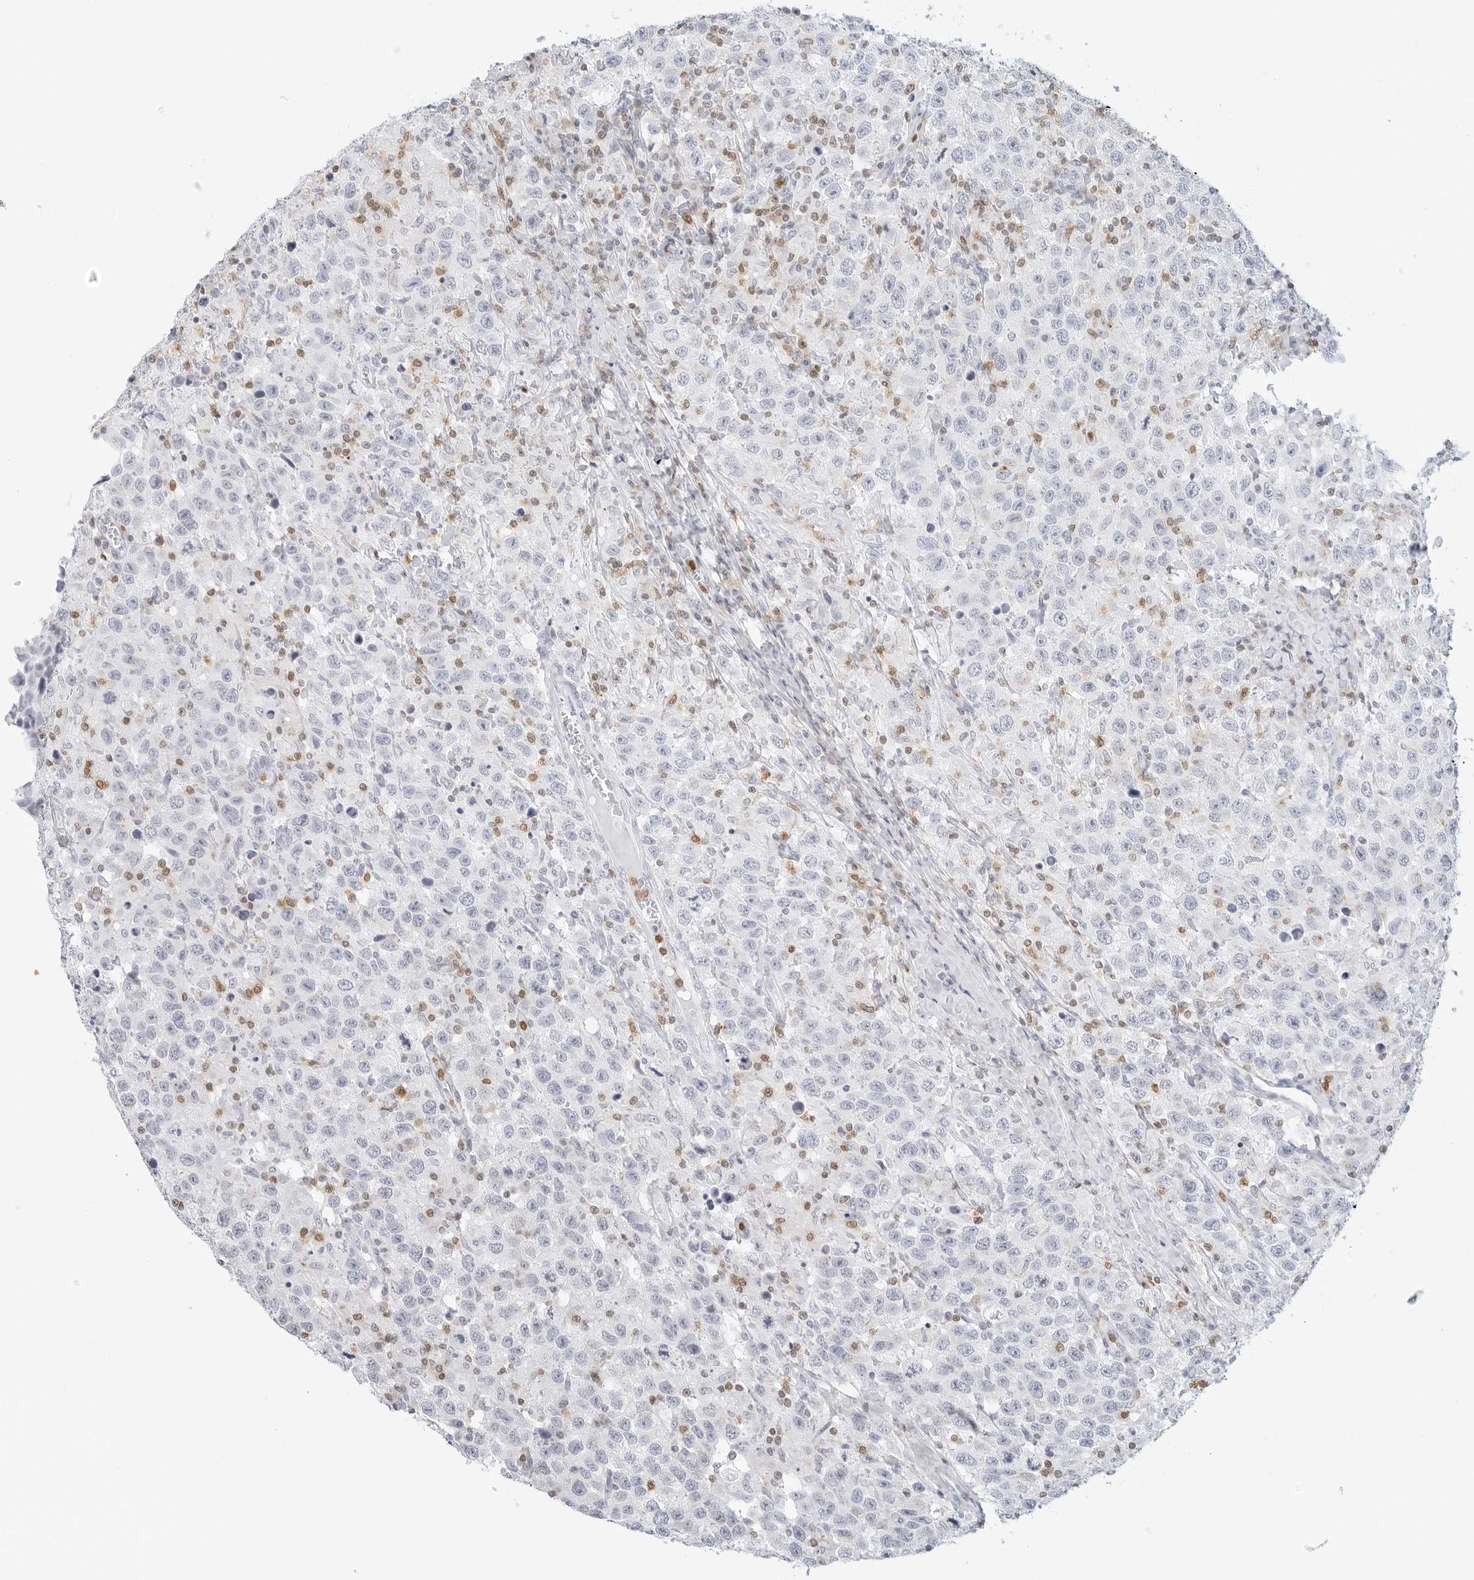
{"staining": {"intensity": "negative", "quantity": "none", "location": "none"}, "tissue": "testis cancer", "cell_type": "Tumor cells", "image_type": "cancer", "snomed": [{"axis": "morphology", "description": "Seminoma, NOS"}, {"axis": "topography", "description": "Testis"}], "caption": "High power microscopy photomicrograph of an immunohistochemistry (IHC) micrograph of testis cancer, revealing no significant expression in tumor cells. (DAB immunohistochemistry, high magnification).", "gene": "SLC9A3R1", "patient": {"sex": "male", "age": 41}}